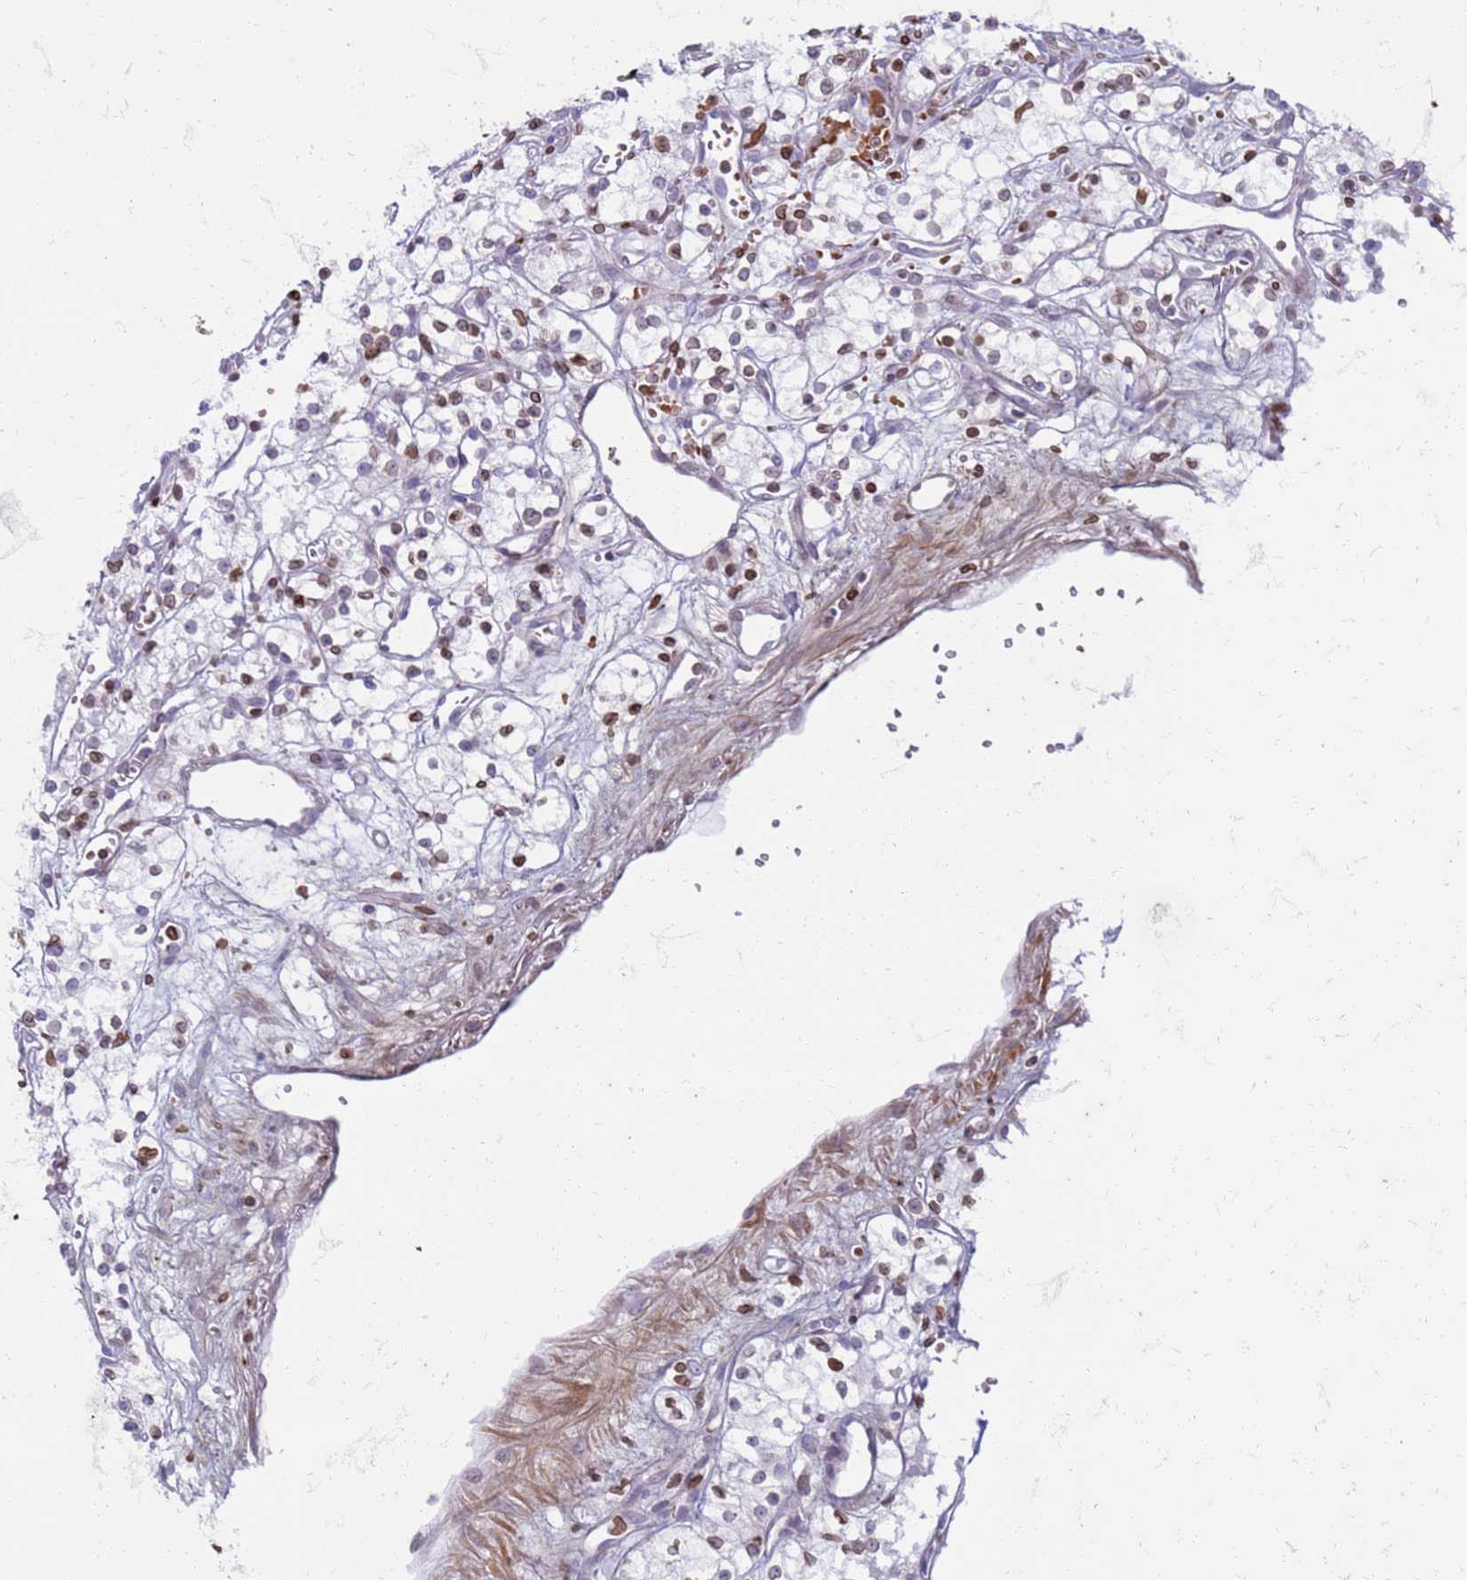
{"staining": {"intensity": "weak", "quantity": "<25%", "location": "cytoplasmic/membranous,nuclear"}, "tissue": "renal cancer", "cell_type": "Tumor cells", "image_type": "cancer", "snomed": [{"axis": "morphology", "description": "Adenocarcinoma, NOS"}, {"axis": "topography", "description": "Kidney"}], "caption": "DAB immunohistochemical staining of human renal cancer exhibits no significant positivity in tumor cells. (Stains: DAB immunohistochemistry with hematoxylin counter stain, Microscopy: brightfield microscopy at high magnification).", "gene": "METTL25B", "patient": {"sex": "male", "age": 59}}